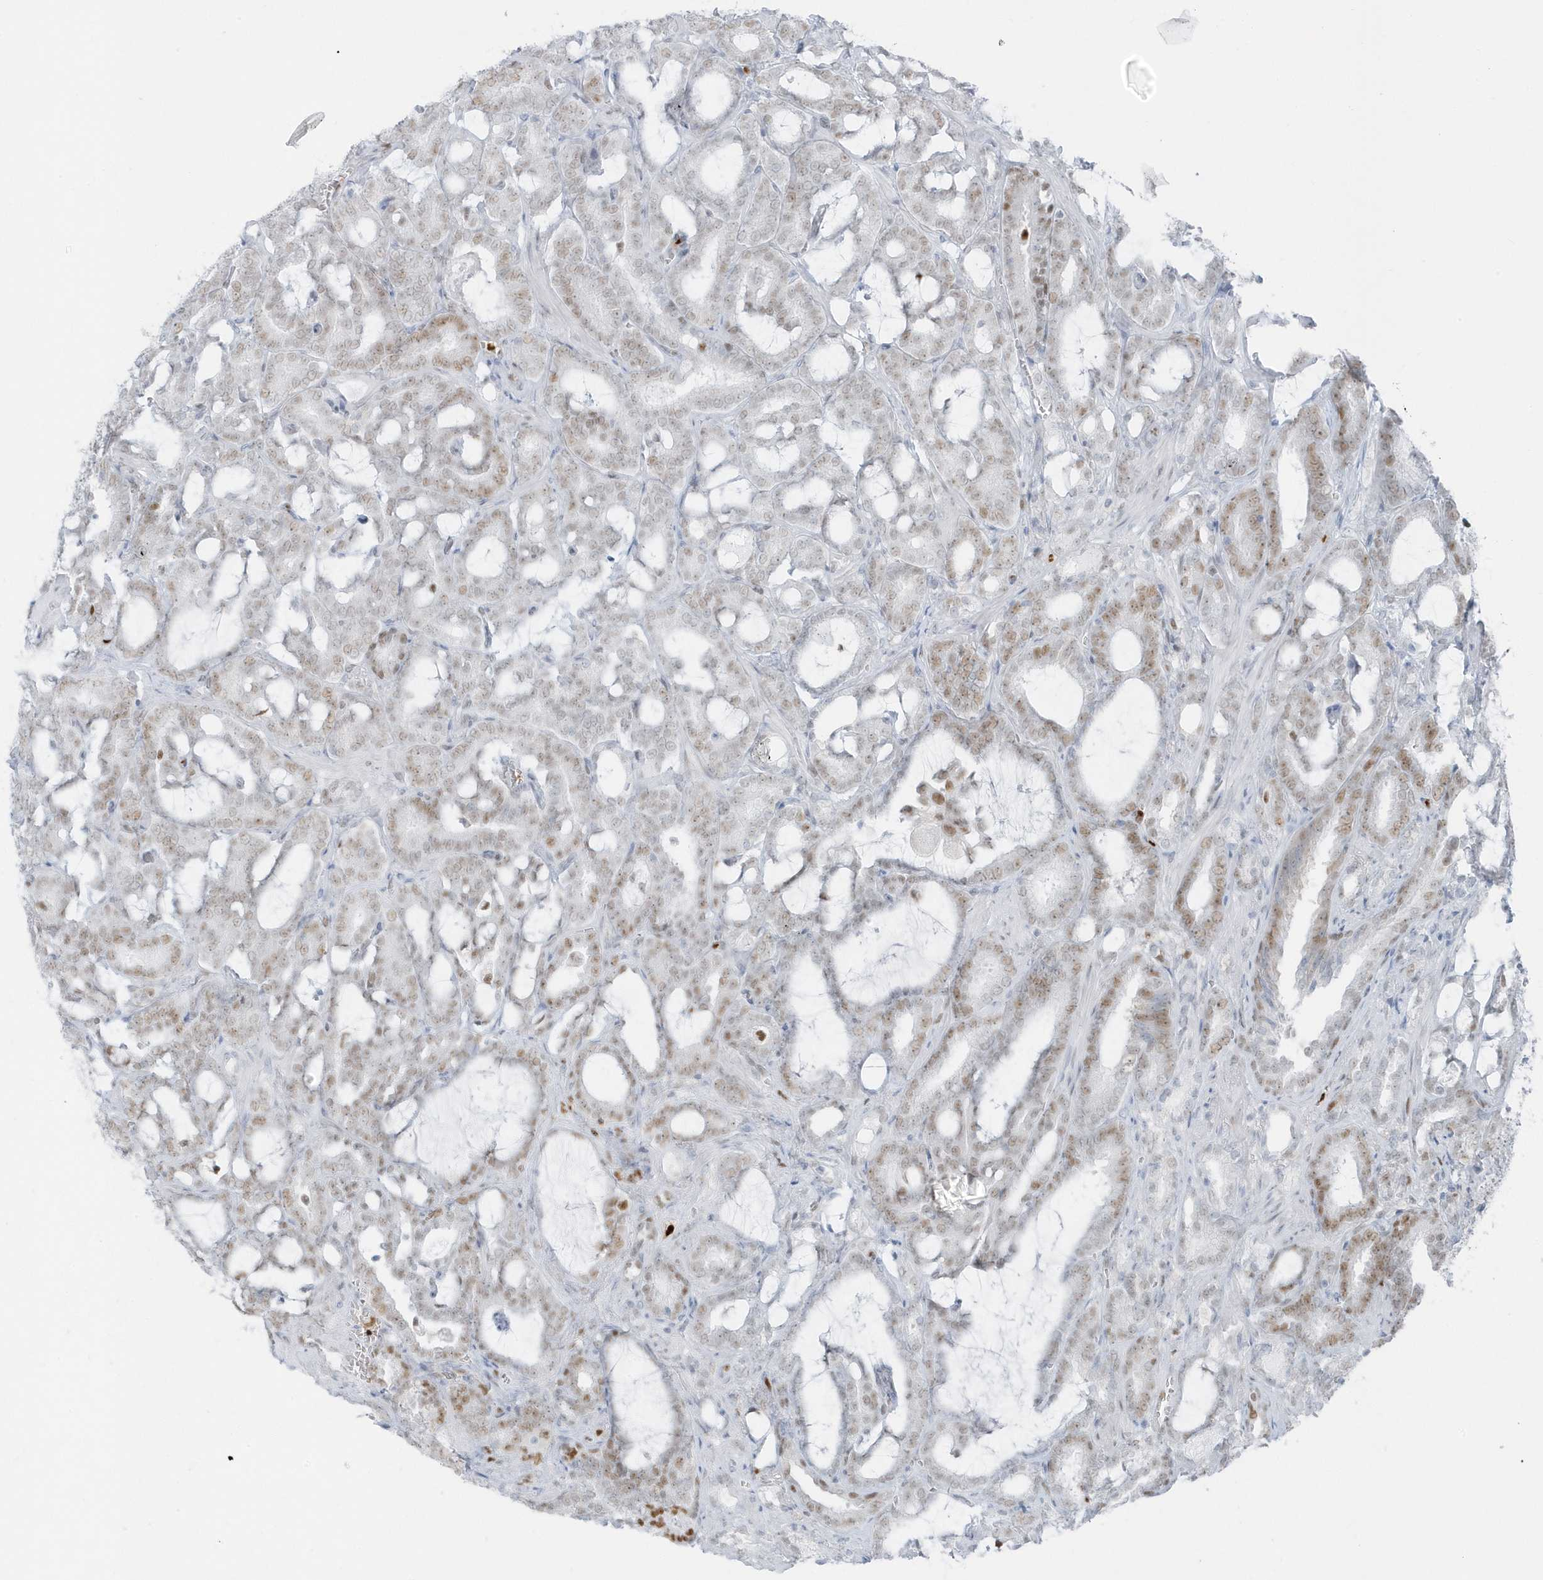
{"staining": {"intensity": "weak", "quantity": "25%-75%", "location": "nuclear"}, "tissue": "prostate cancer", "cell_type": "Tumor cells", "image_type": "cancer", "snomed": [{"axis": "morphology", "description": "Adenocarcinoma, High grade"}, {"axis": "topography", "description": "Prostate and seminal vesicle, NOS"}], "caption": "Prostate cancer (high-grade adenocarcinoma) stained with a brown dye reveals weak nuclear positive expression in approximately 25%-75% of tumor cells.", "gene": "SMIM34", "patient": {"sex": "male", "age": 67}}